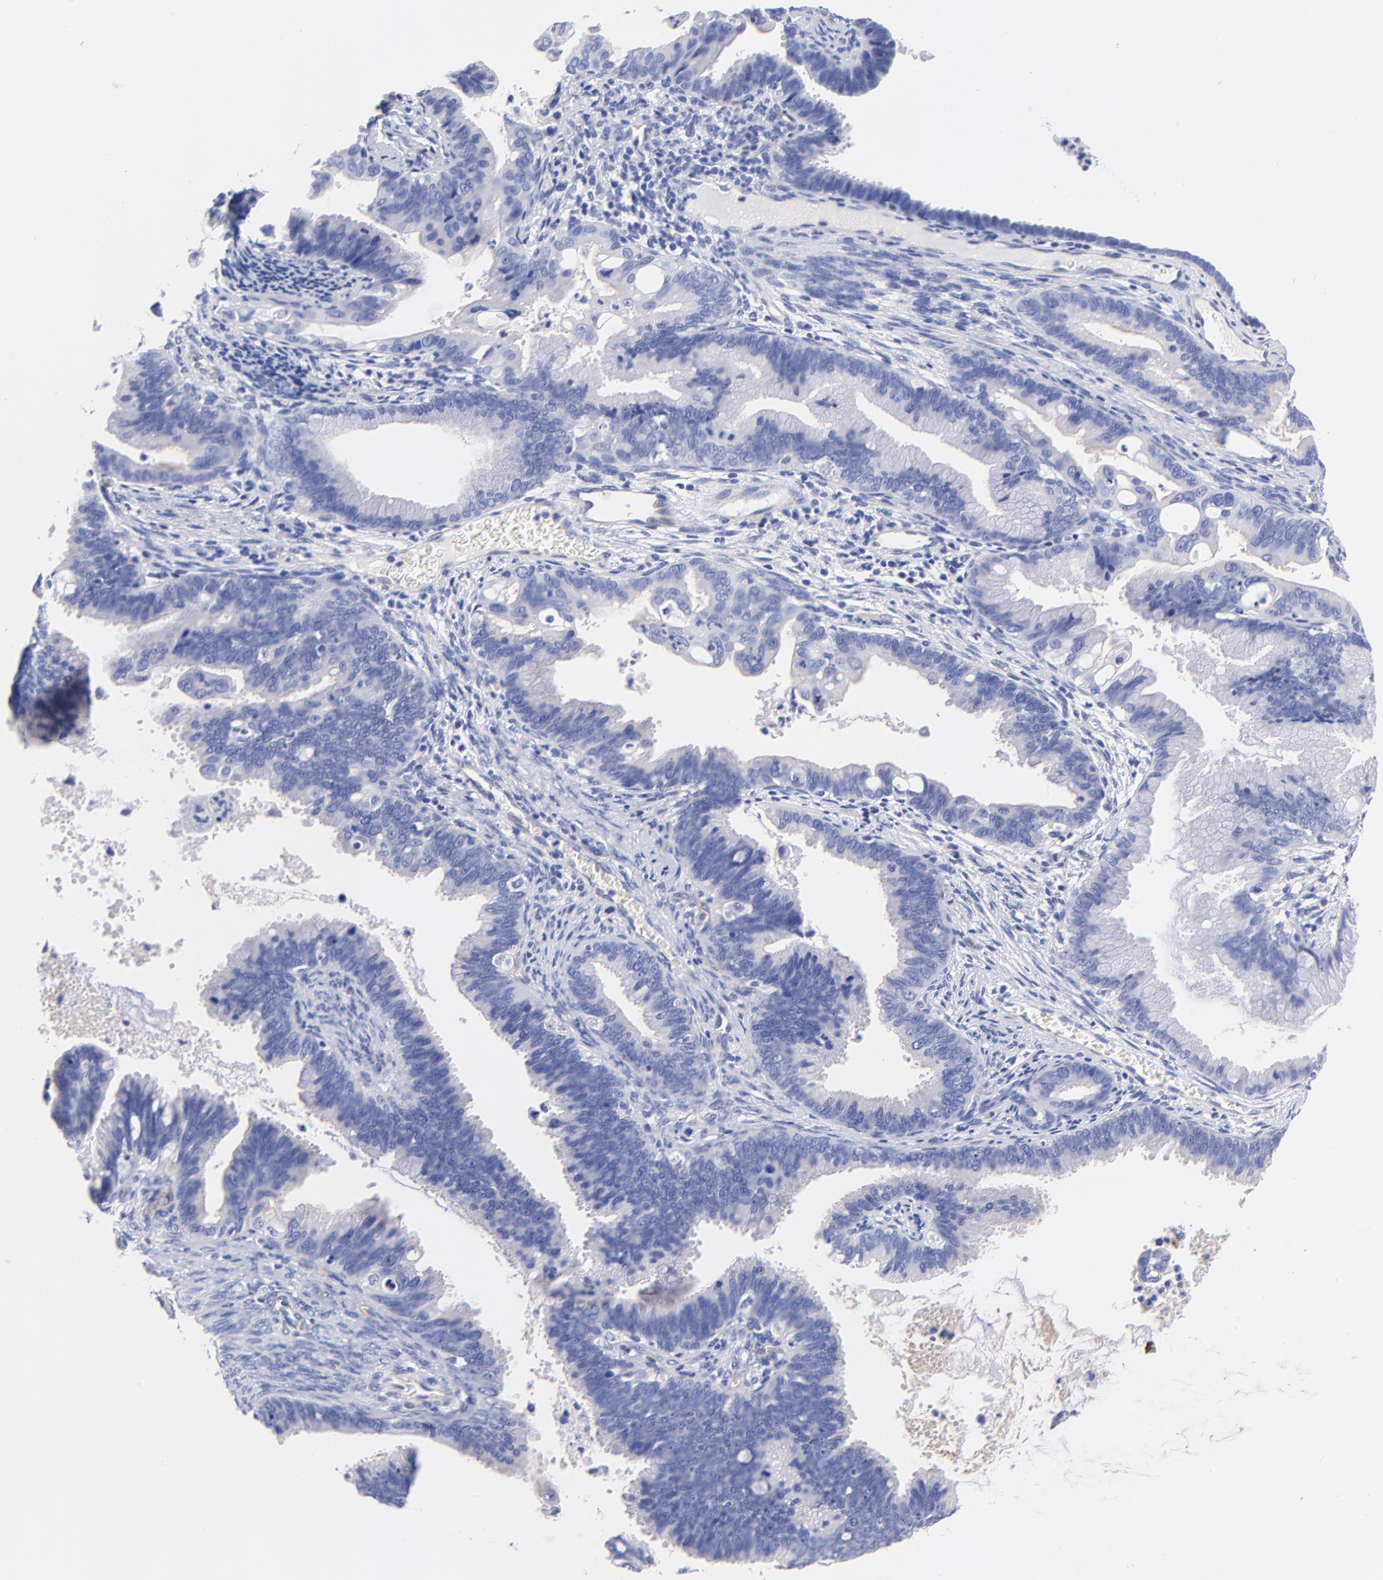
{"staining": {"intensity": "negative", "quantity": "none", "location": "none"}, "tissue": "cervical cancer", "cell_type": "Tumor cells", "image_type": "cancer", "snomed": [{"axis": "morphology", "description": "Adenocarcinoma, NOS"}, {"axis": "topography", "description": "Cervix"}], "caption": "Cervical adenocarcinoma stained for a protein using immunohistochemistry demonstrates no staining tumor cells.", "gene": "SLC44A2", "patient": {"sex": "female", "age": 47}}